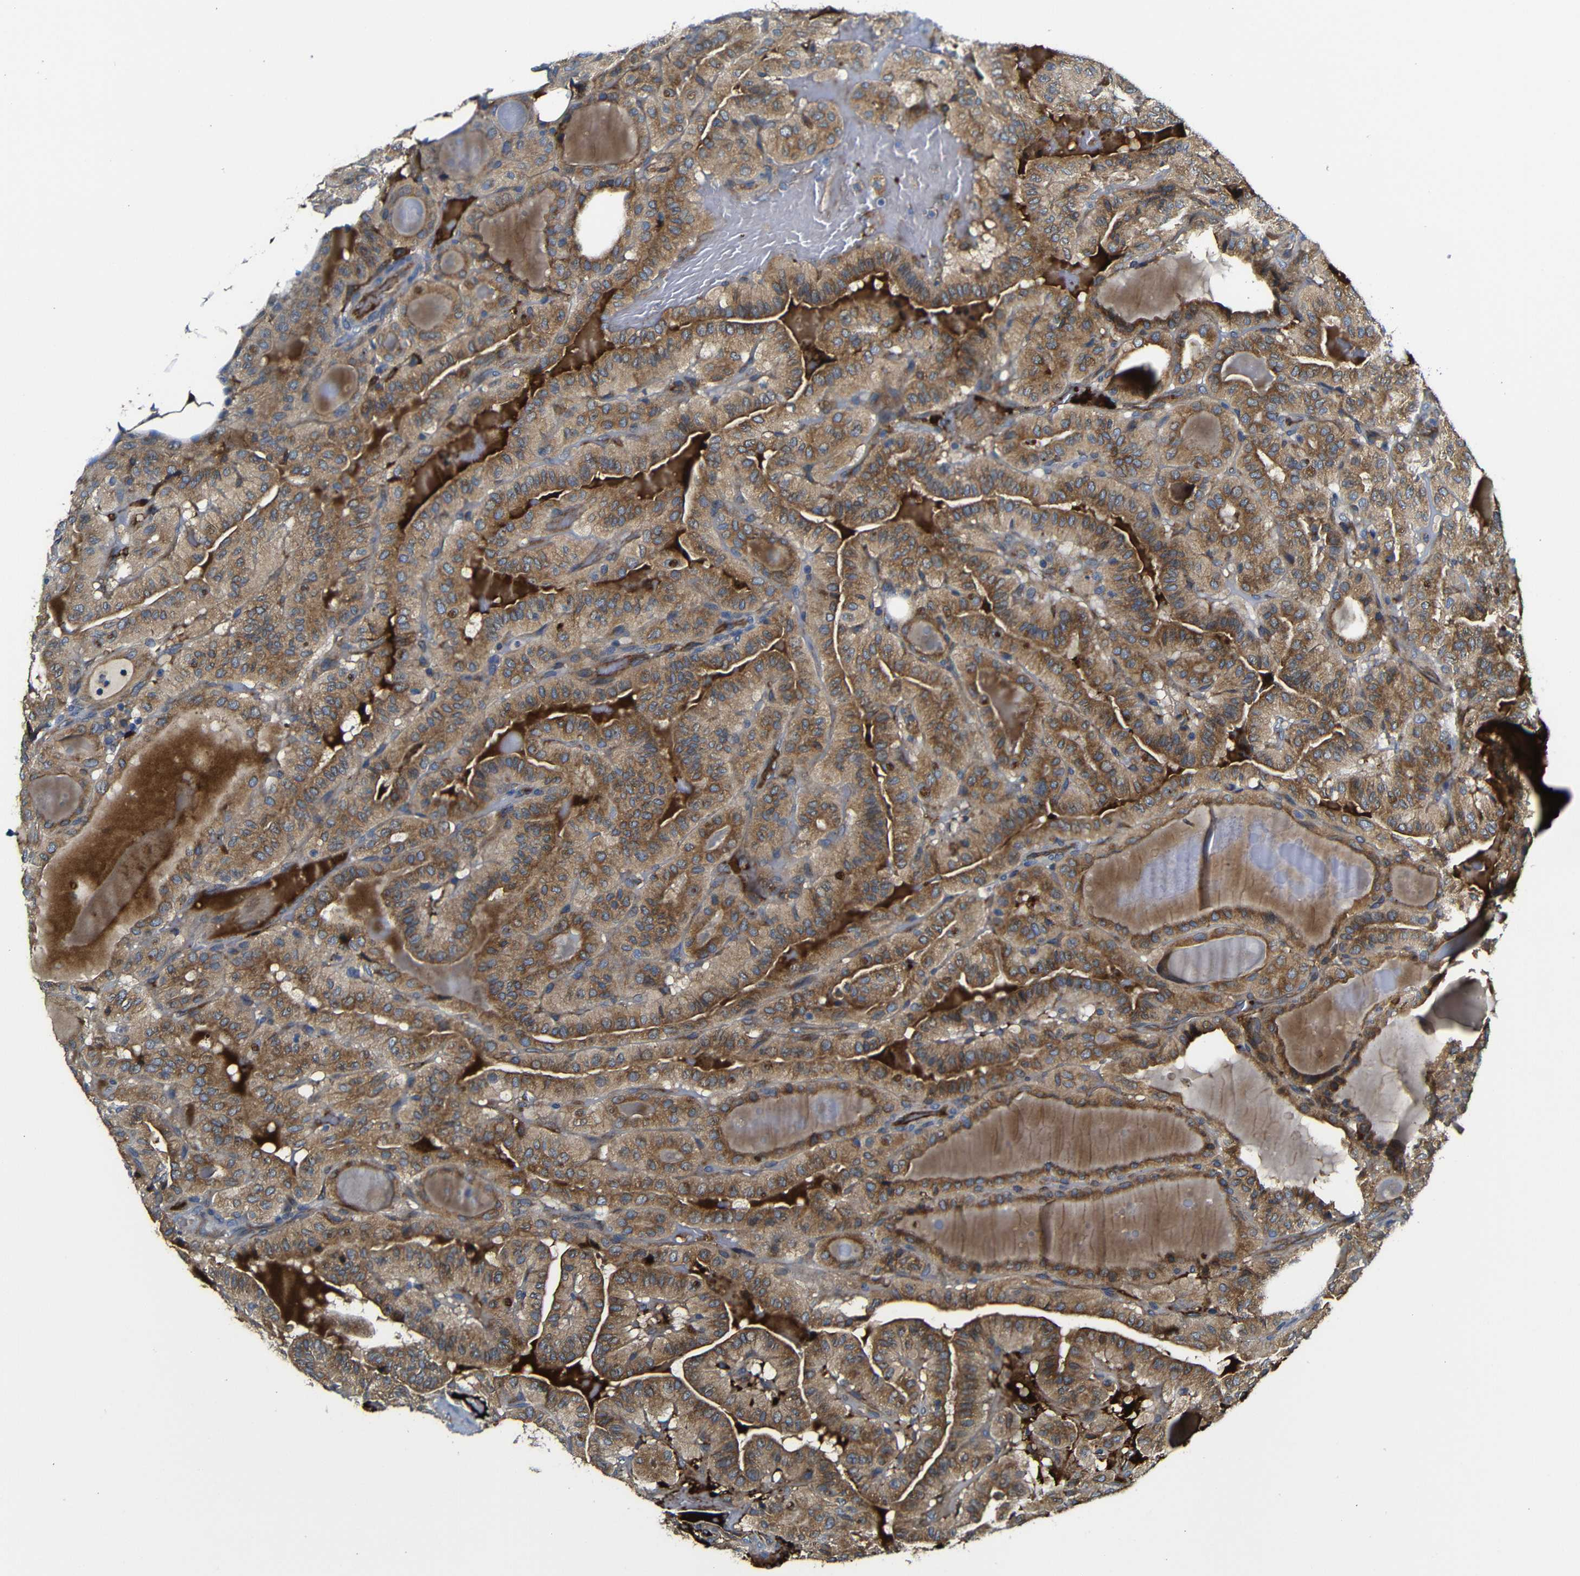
{"staining": {"intensity": "moderate", "quantity": ">75%", "location": "cytoplasmic/membranous"}, "tissue": "thyroid cancer", "cell_type": "Tumor cells", "image_type": "cancer", "snomed": [{"axis": "morphology", "description": "Papillary adenocarcinoma, NOS"}, {"axis": "topography", "description": "Thyroid gland"}], "caption": "Papillary adenocarcinoma (thyroid) stained with DAB immunohistochemistry reveals medium levels of moderate cytoplasmic/membranous staining in about >75% of tumor cells.", "gene": "CLCC1", "patient": {"sex": "male", "age": 77}}